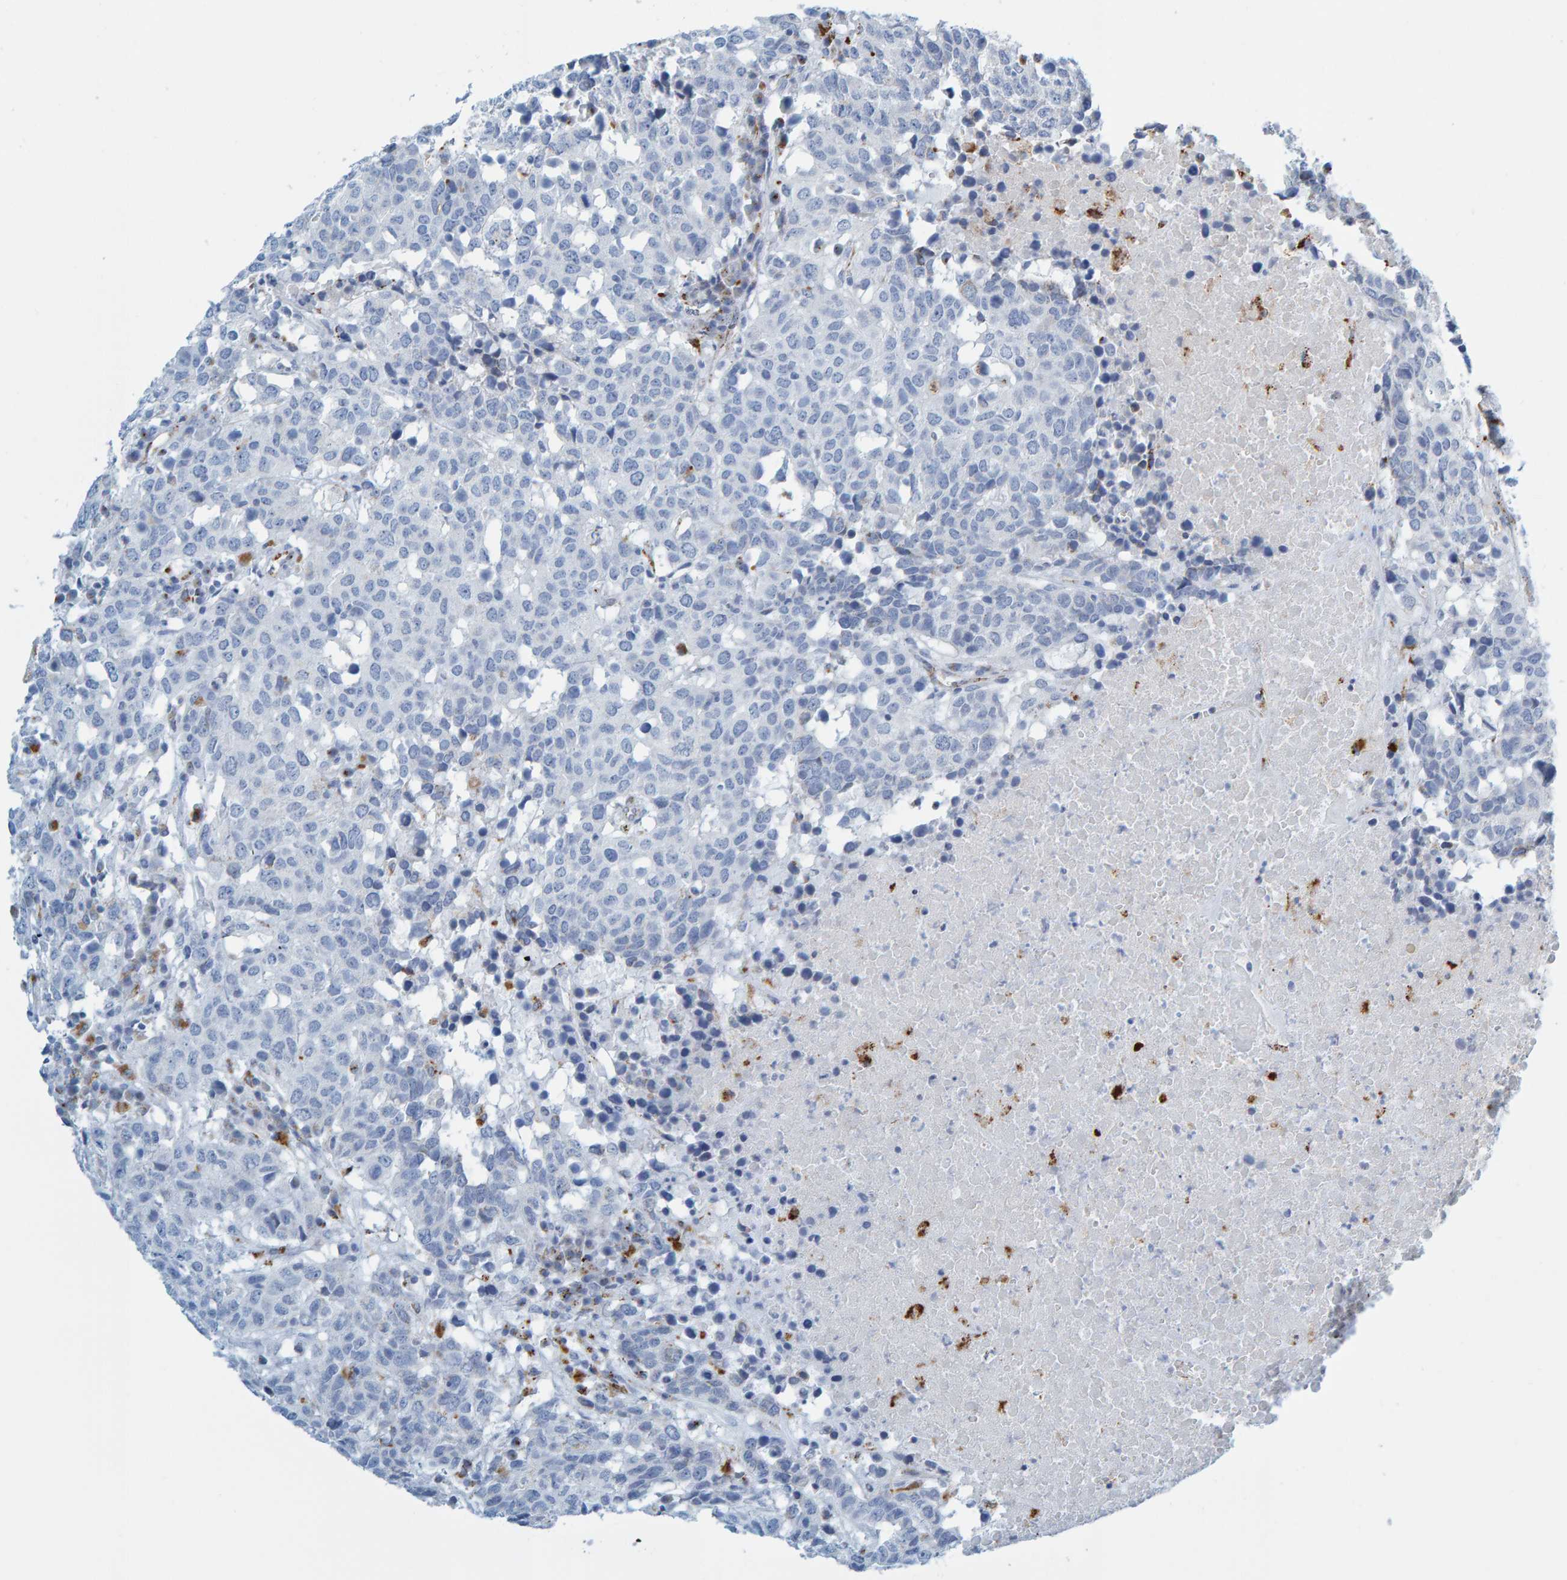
{"staining": {"intensity": "negative", "quantity": "none", "location": "none"}, "tissue": "head and neck cancer", "cell_type": "Tumor cells", "image_type": "cancer", "snomed": [{"axis": "morphology", "description": "Squamous cell carcinoma, NOS"}, {"axis": "topography", "description": "Head-Neck"}], "caption": "This photomicrograph is of head and neck squamous cell carcinoma stained with immunohistochemistry to label a protein in brown with the nuclei are counter-stained blue. There is no expression in tumor cells. Nuclei are stained in blue.", "gene": "BIN3", "patient": {"sex": "male", "age": 66}}